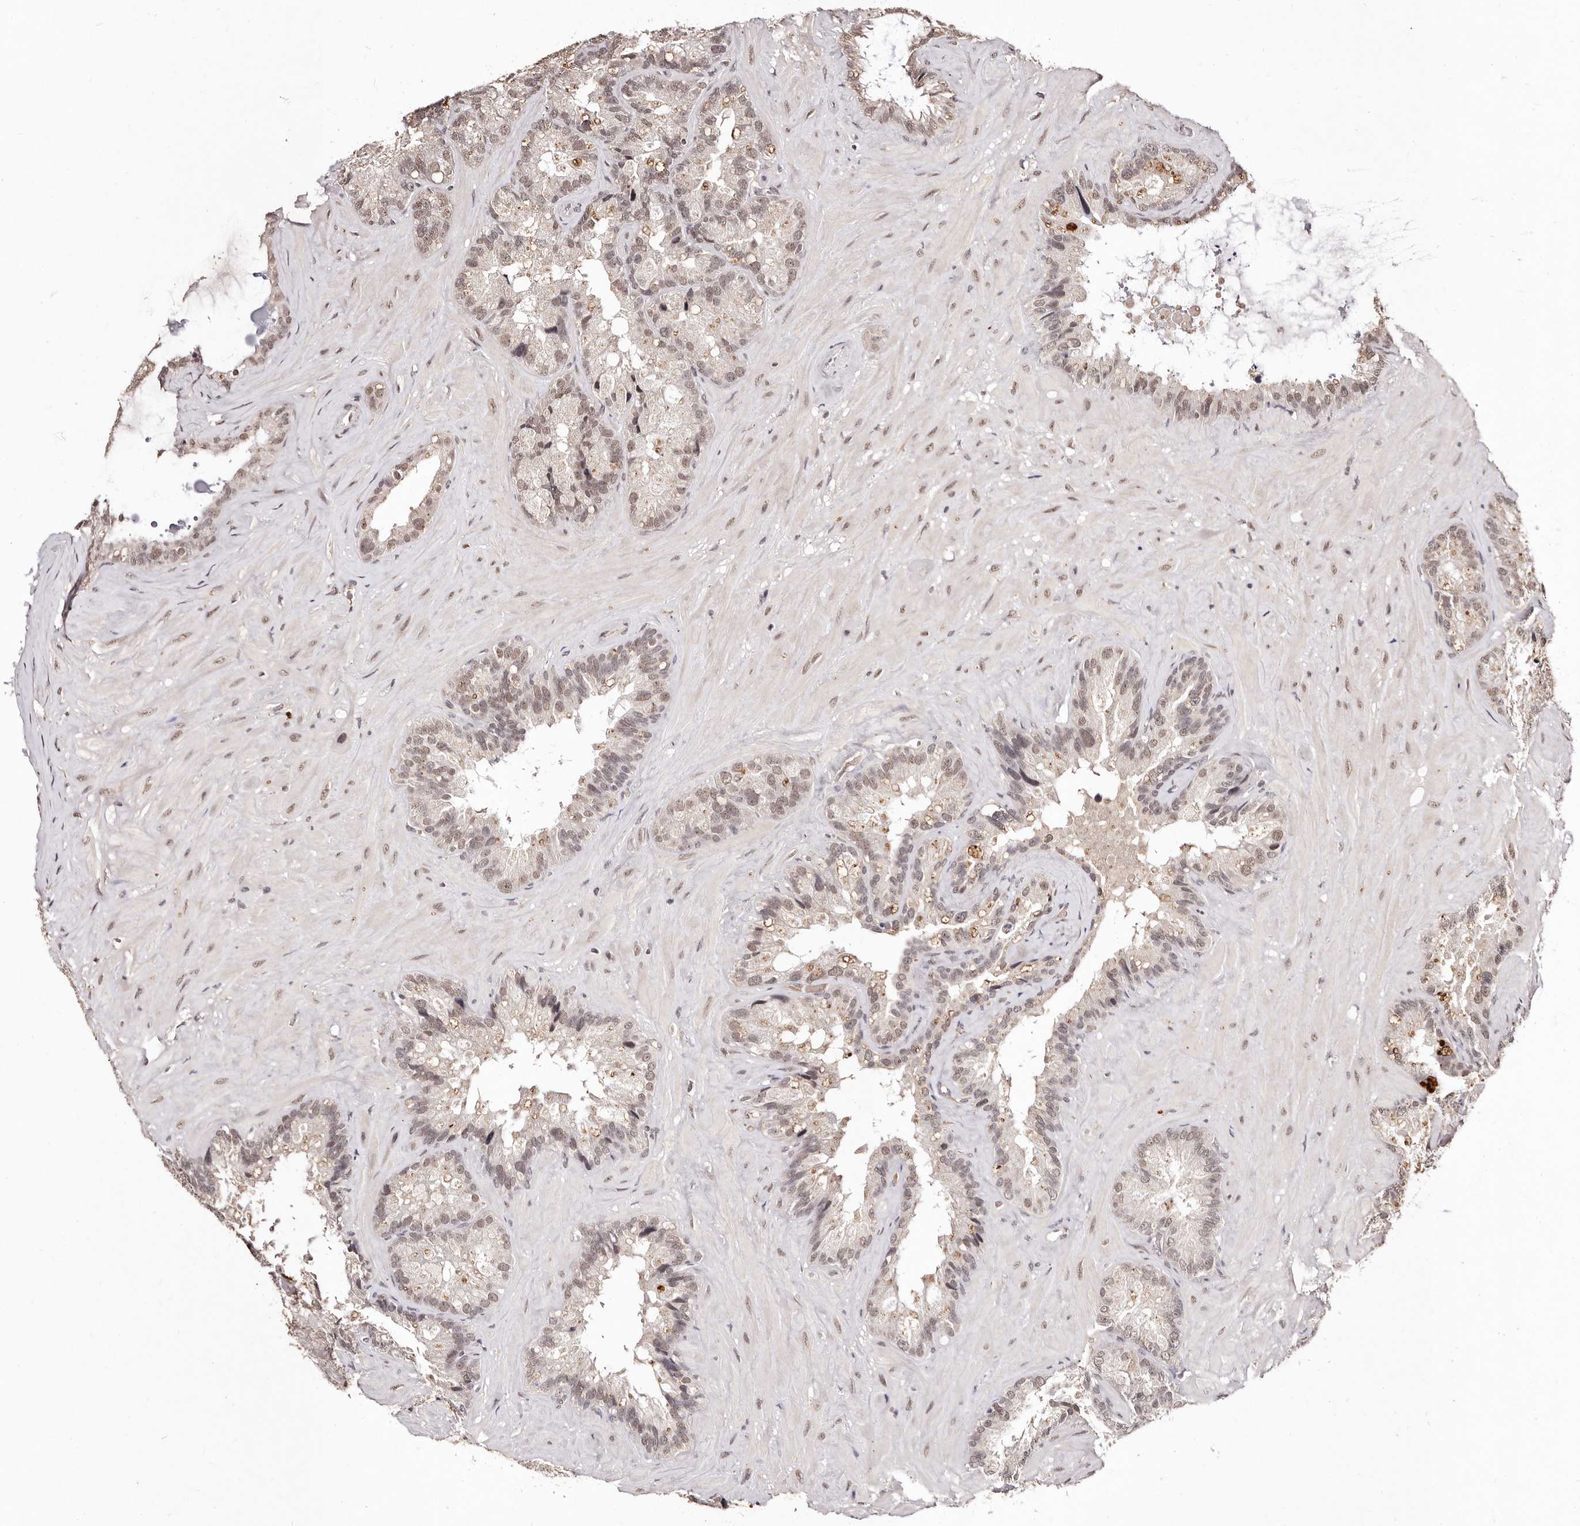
{"staining": {"intensity": "moderate", "quantity": ">75%", "location": "nuclear"}, "tissue": "seminal vesicle", "cell_type": "Glandular cells", "image_type": "normal", "snomed": [{"axis": "morphology", "description": "Normal tissue, NOS"}, {"axis": "topography", "description": "Prostate"}, {"axis": "topography", "description": "Seminal veicle"}], "caption": "Immunohistochemistry of benign seminal vesicle shows medium levels of moderate nuclear staining in about >75% of glandular cells. Using DAB (3,3'-diaminobenzidine) (brown) and hematoxylin (blue) stains, captured at high magnification using brightfield microscopy.", "gene": "BICRAL", "patient": {"sex": "male", "age": 68}}